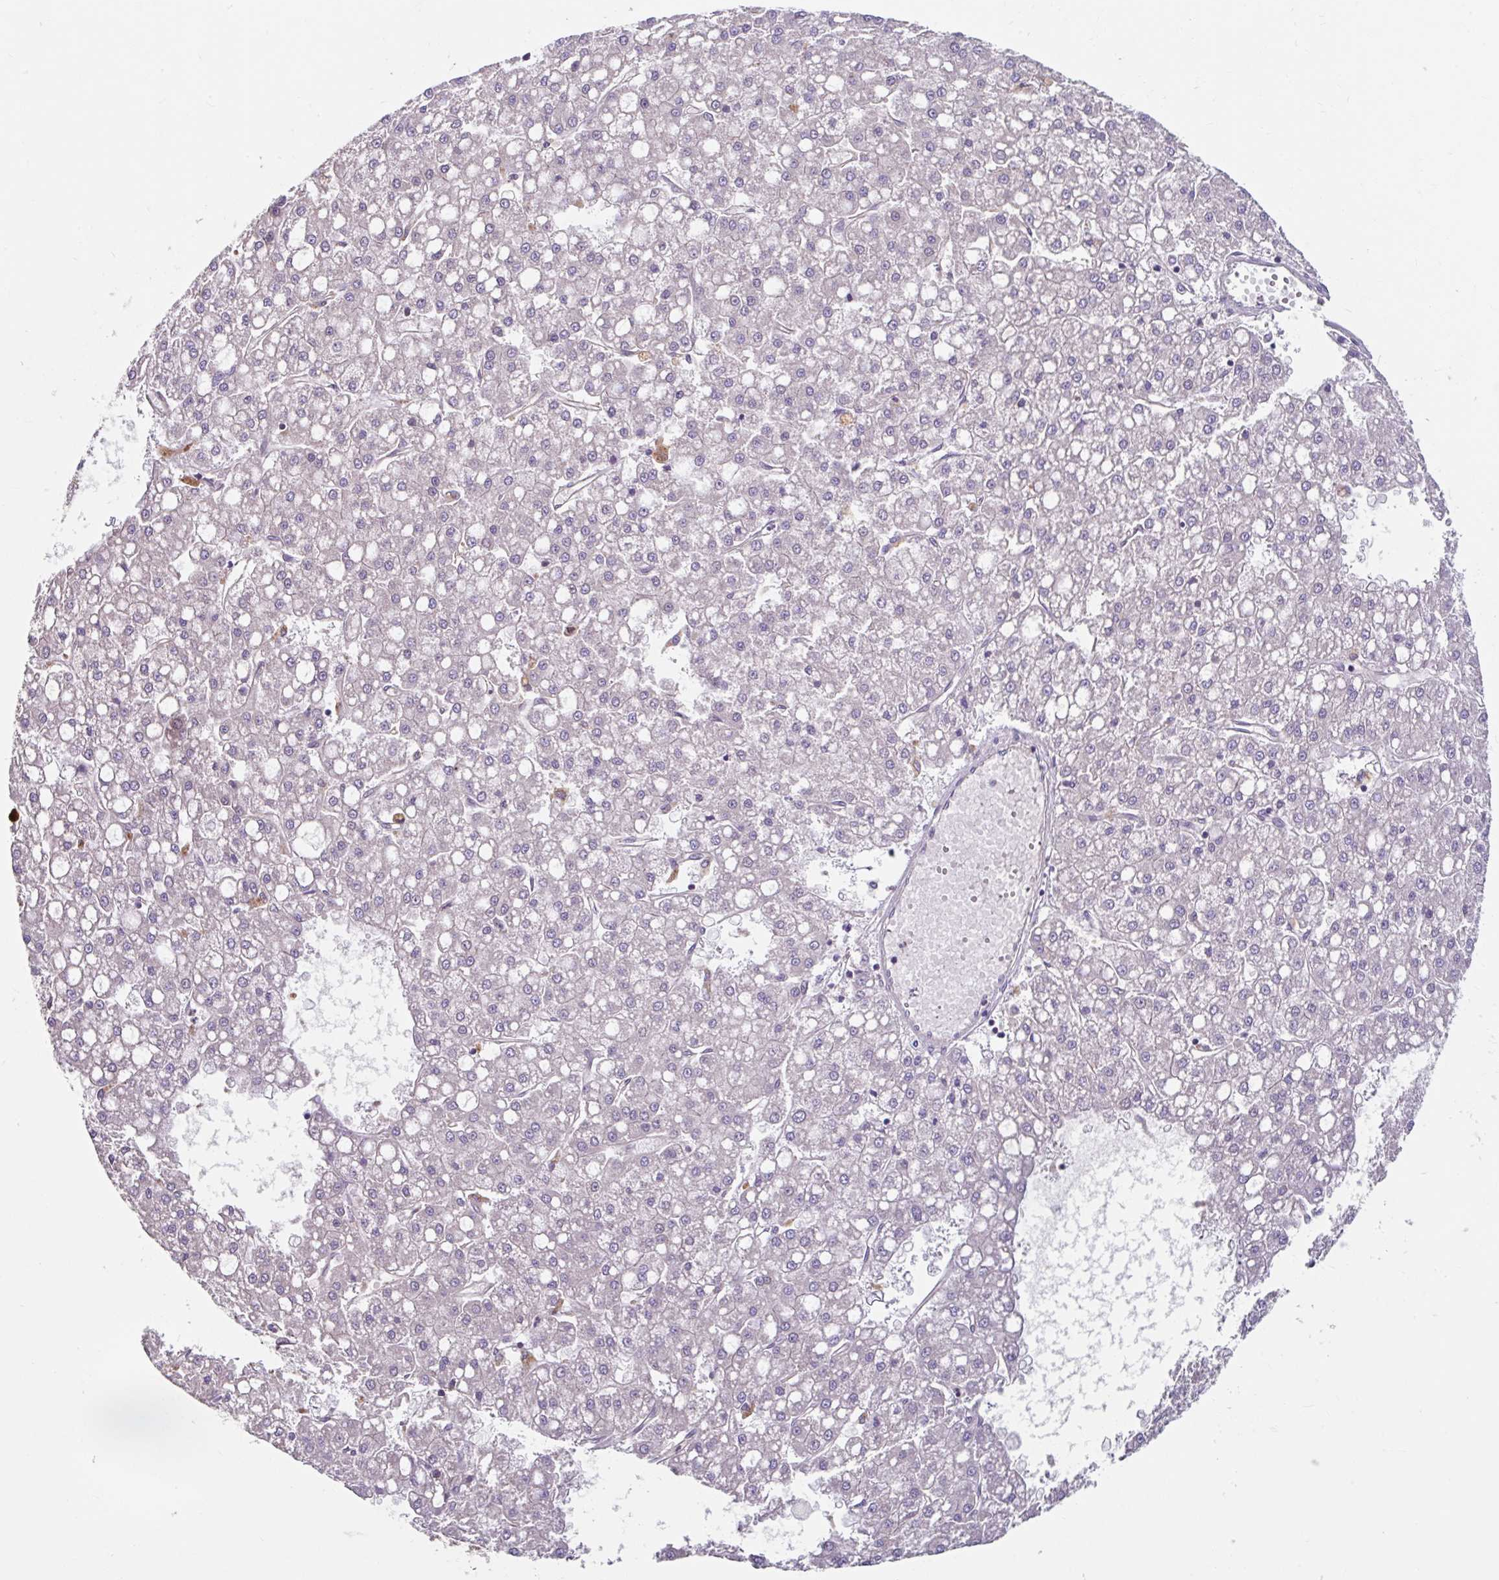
{"staining": {"intensity": "negative", "quantity": "none", "location": "none"}, "tissue": "liver cancer", "cell_type": "Tumor cells", "image_type": "cancer", "snomed": [{"axis": "morphology", "description": "Carcinoma, Hepatocellular, NOS"}, {"axis": "topography", "description": "Liver"}], "caption": "A high-resolution photomicrograph shows immunohistochemistry staining of liver cancer (hepatocellular carcinoma), which exhibits no significant staining in tumor cells.", "gene": "STYXL1", "patient": {"sex": "male", "age": 67}}